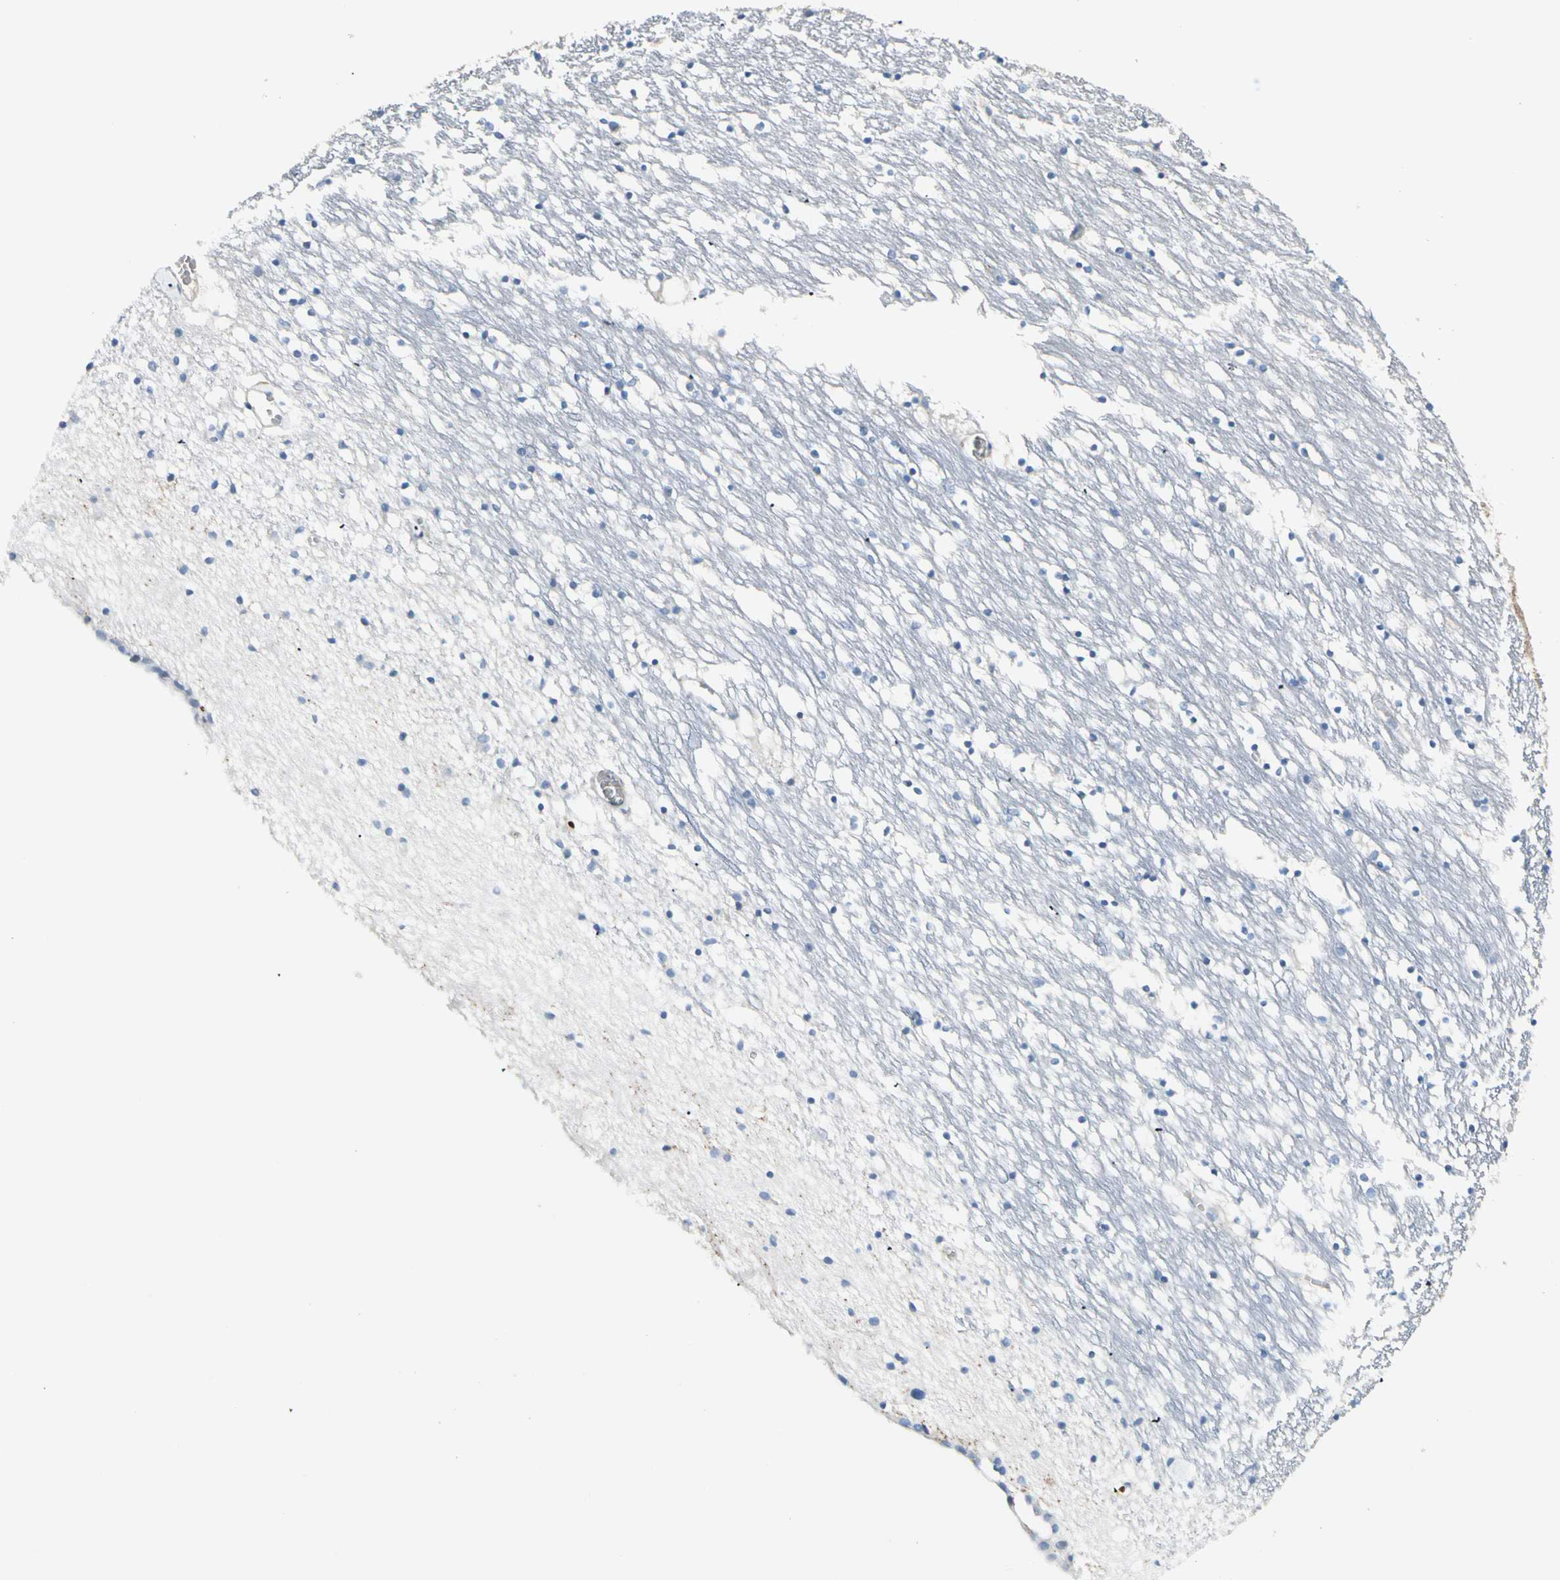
{"staining": {"intensity": "negative", "quantity": "none", "location": "none"}, "tissue": "caudate", "cell_type": "Glial cells", "image_type": "normal", "snomed": [{"axis": "morphology", "description": "Normal tissue, NOS"}, {"axis": "topography", "description": "Lateral ventricle wall"}], "caption": "A micrograph of caudate stained for a protein shows no brown staining in glial cells. (DAB IHC visualized using brightfield microscopy, high magnification).", "gene": "CA1", "patient": {"sex": "male", "age": 45}}